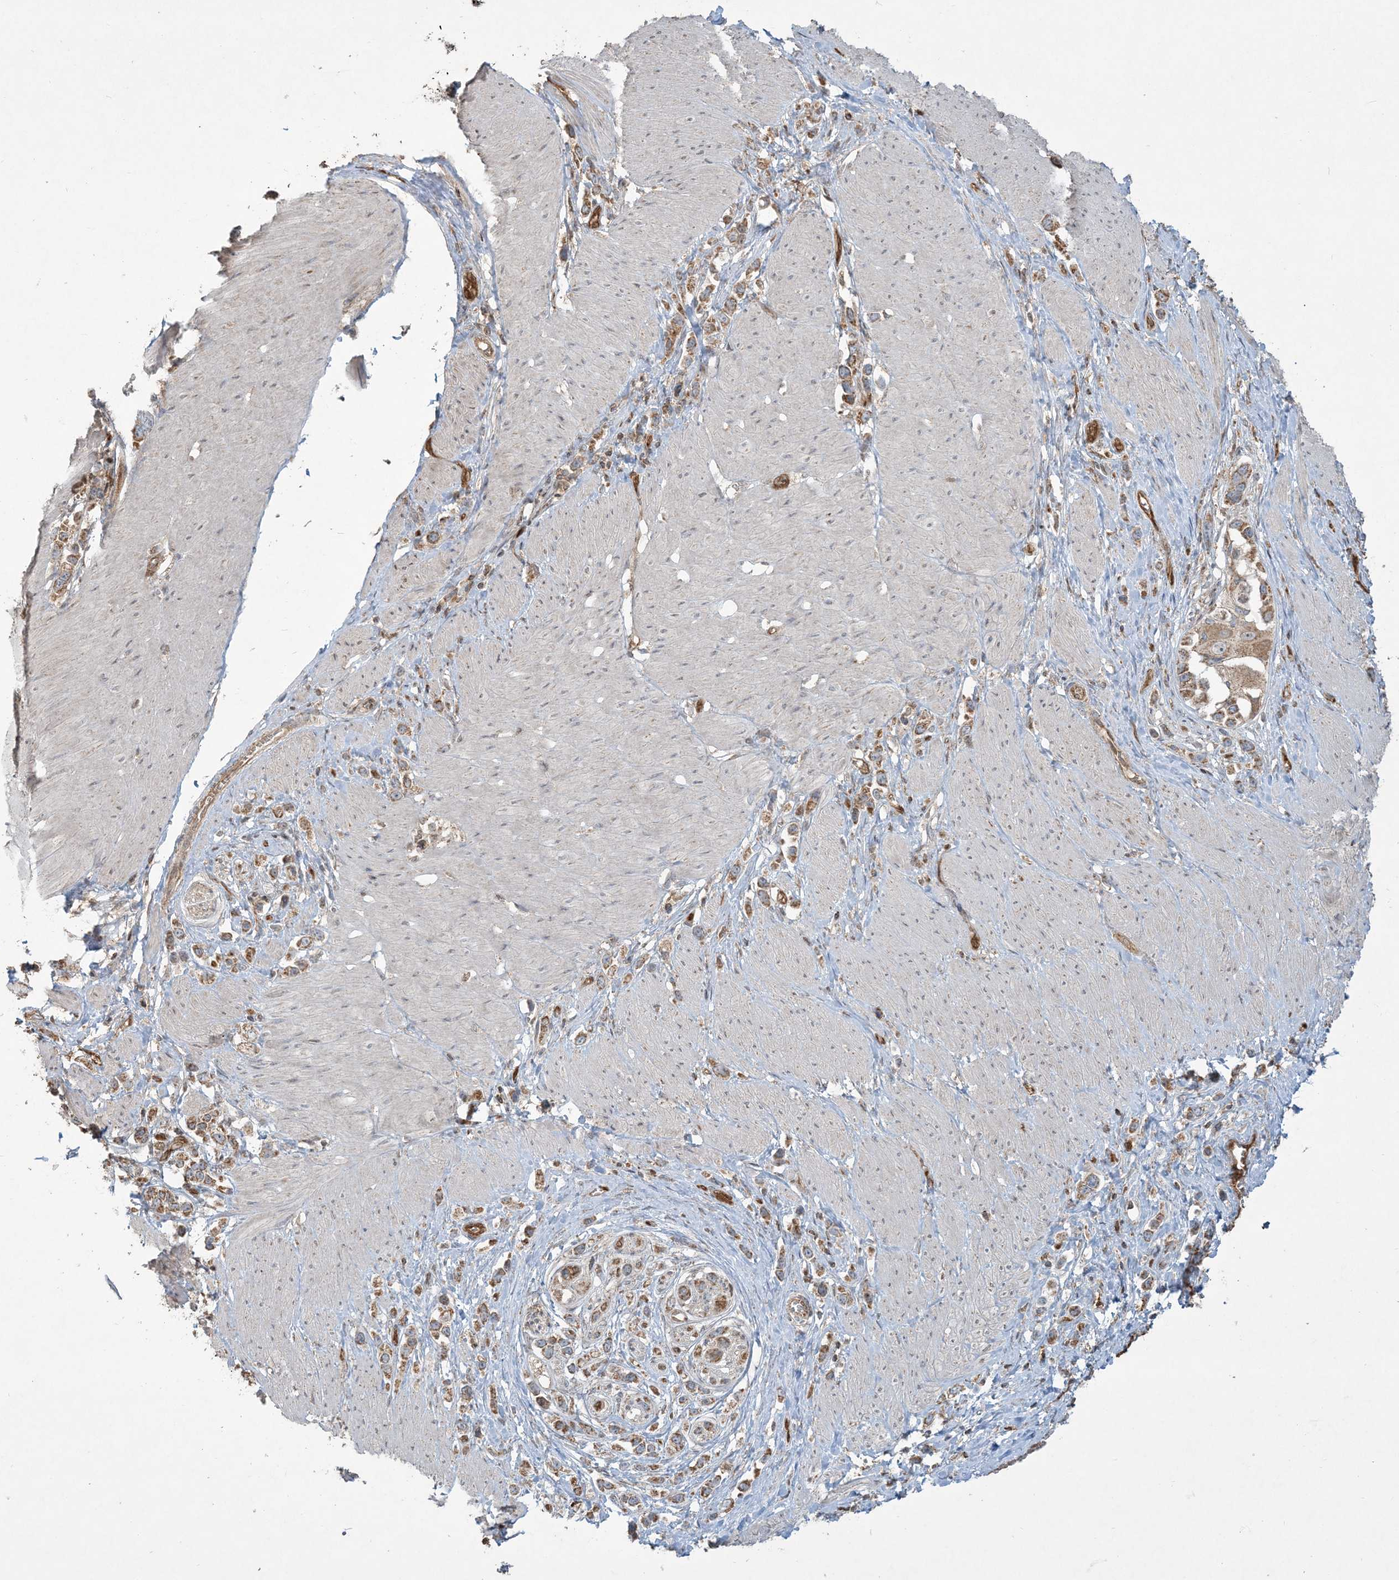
{"staining": {"intensity": "moderate", "quantity": ">75%", "location": "cytoplasmic/membranous"}, "tissue": "stomach cancer", "cell_type": "Tumor cells", "image_type": "cancer", "snomed": [{"axis": "morphology", "description": "Normal tissue, NOS"}, {"axis": "morphology", "description": "Adenocarcinoma, NOS"}, {"axis": "topography", "description": "Stomach, upper"}, {"axis": "topography", "description": "Stomach"}], "caption": "Moderate cytoplasmic/membranous protein staining is identified in approximately >75% of tumor cells in adenocarcinoma (stomach).", "gene": "PPM1F", "patient": {"sex": "female", "age": 65}}